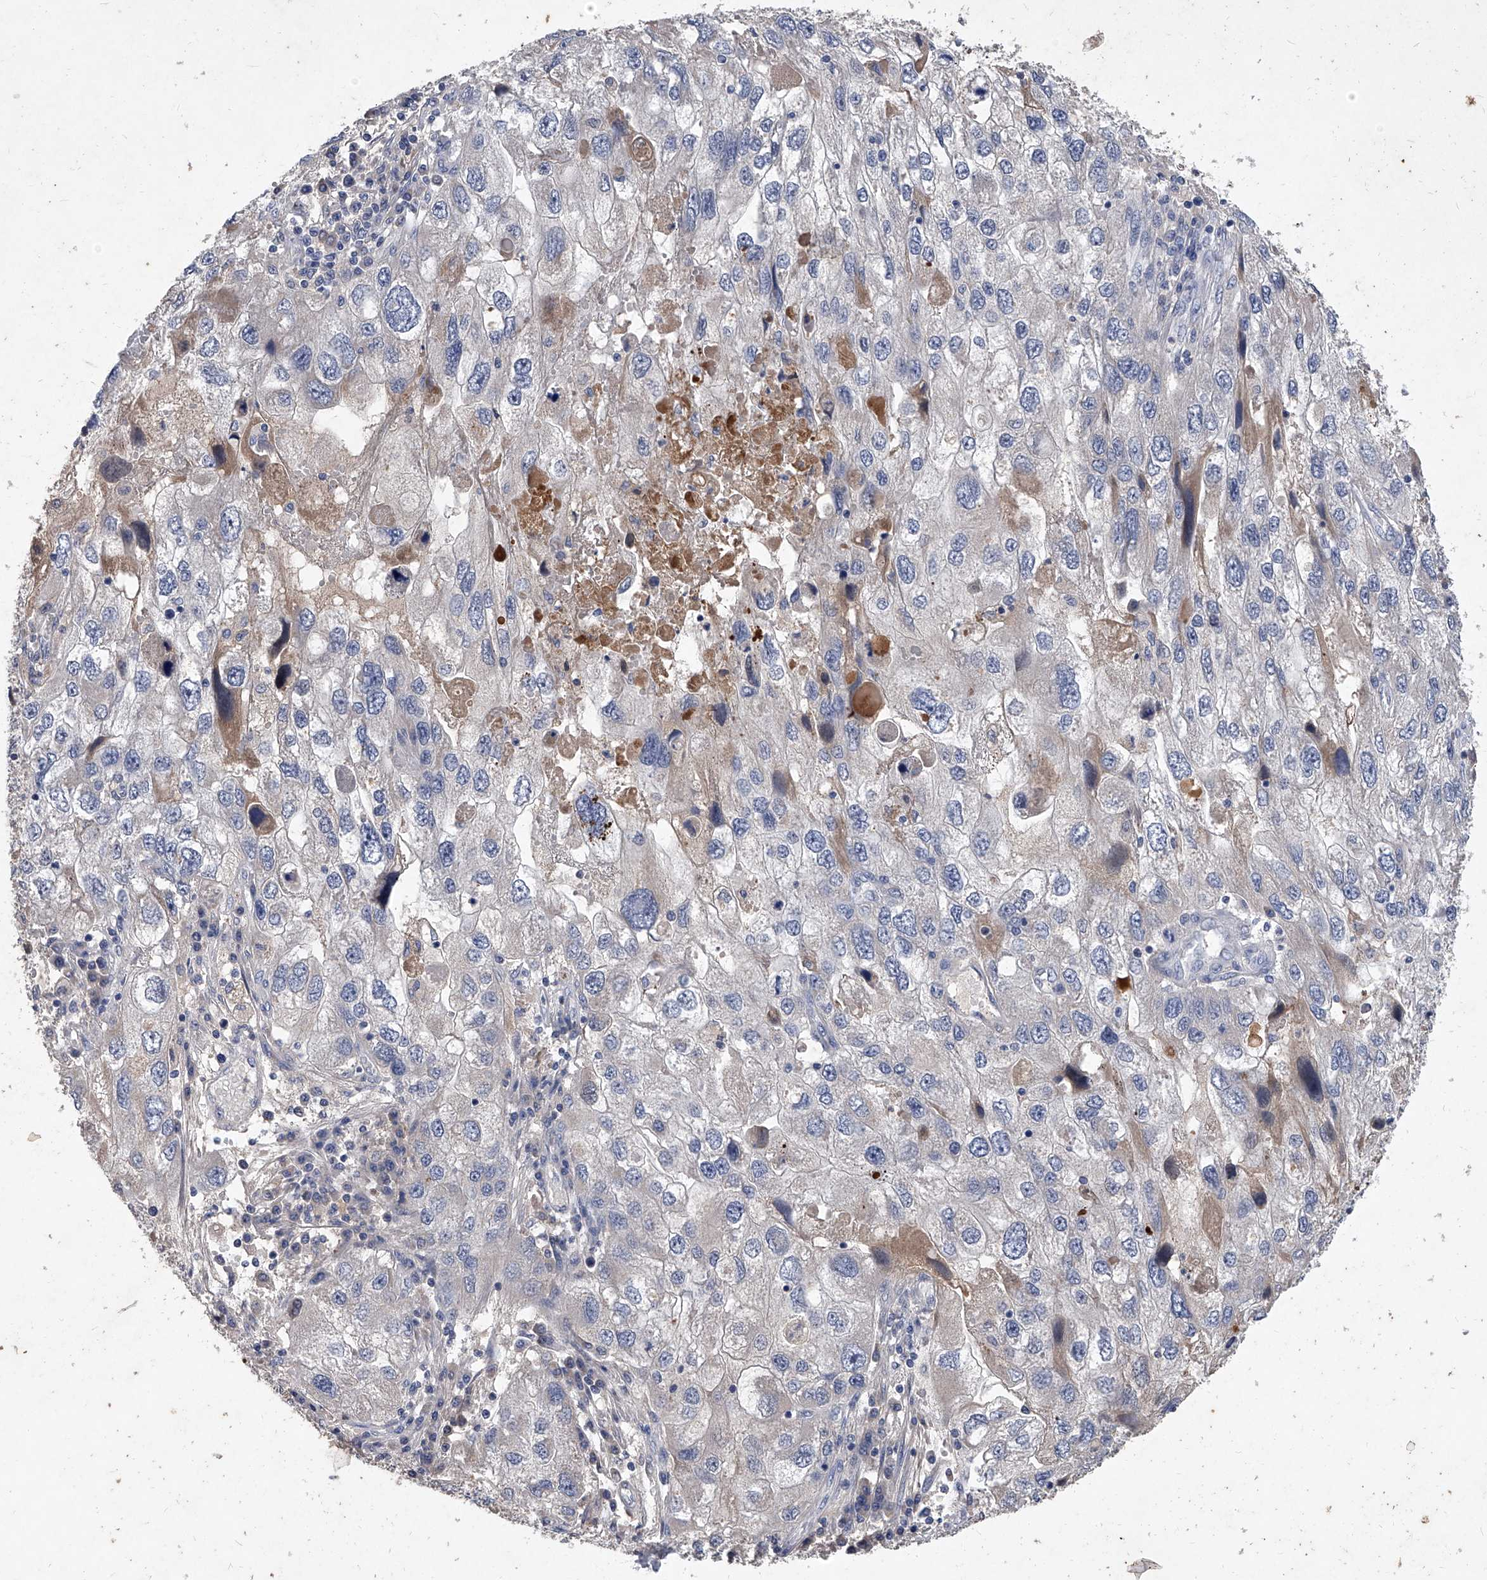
{"staining": {"intensity": "negative", "quantity": "none", "location": "none"}, "tissue": "endometrial cancer", "cell_type": "Tumor cells", "image_type": "cancer", "snomed": [{"axis": "morphology", "description": "Adenocarcinoma, NOS"}, {"axis": "topography", "description": "Endometrium"}], "caption": "This is a histopathology image of immunohistochemistry staining of endometrial adenocarcinoma, which shows no expression in tumor cells. (Stains: DAB (3,3'-diaminobenzidine) IHC with hematoxylin counter stain, Microscopy: brightfield microscopy at high magnification).", "gene": "C5", "patient": {"sex": "female", "age": 49}}